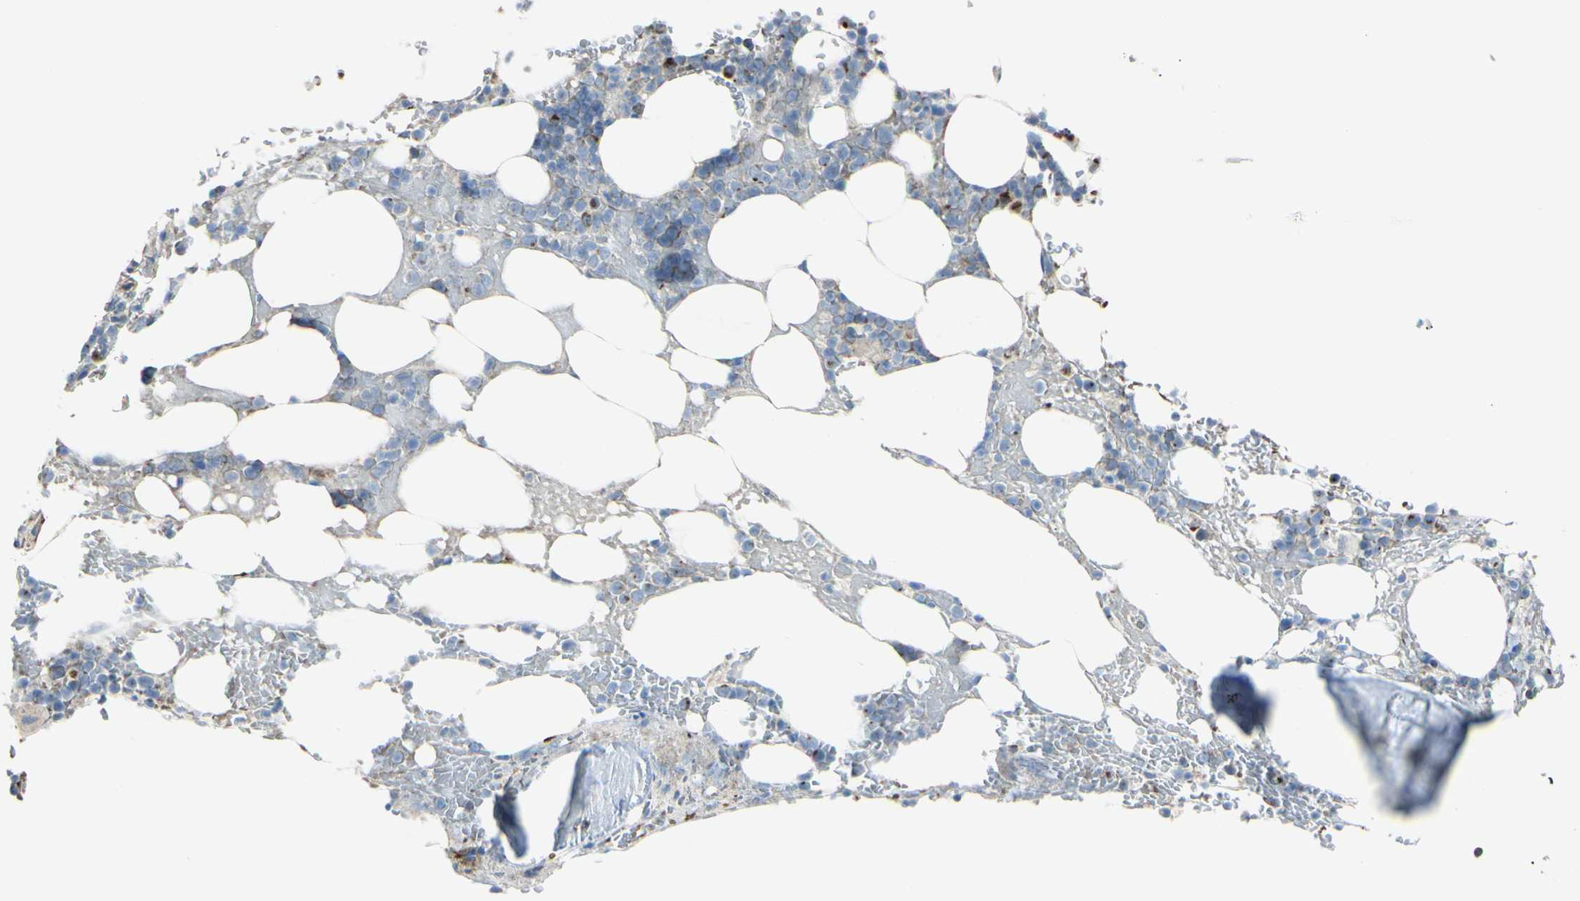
{"staining": {"intensity": "strong", "quantity": "25%-75%", "location": "nuclear"}, "tissue": "bone marrow", "cell_type": "Hematopoietic cells", "image_type": "normal", "snomed": [{"axis": "morphology", "description": "Normal tissue, NOS"}, {"axis": "topography", "description": "Bone marrow"}], "caption": "Immunohistochemical staining of benign bone marrow demonstrates 25%-75% levels of strong nuclear protein staining in approximately 25%-75% of hematopoietic cells. The protein is stained brown, and the nuclei are stained in blue (DAB (3,3'-diaminobenzidine) IHC with brightfield microscopy, high magnification).", "gene": "NCBP2L", "patient": {"sex": "female", "age": 73}}